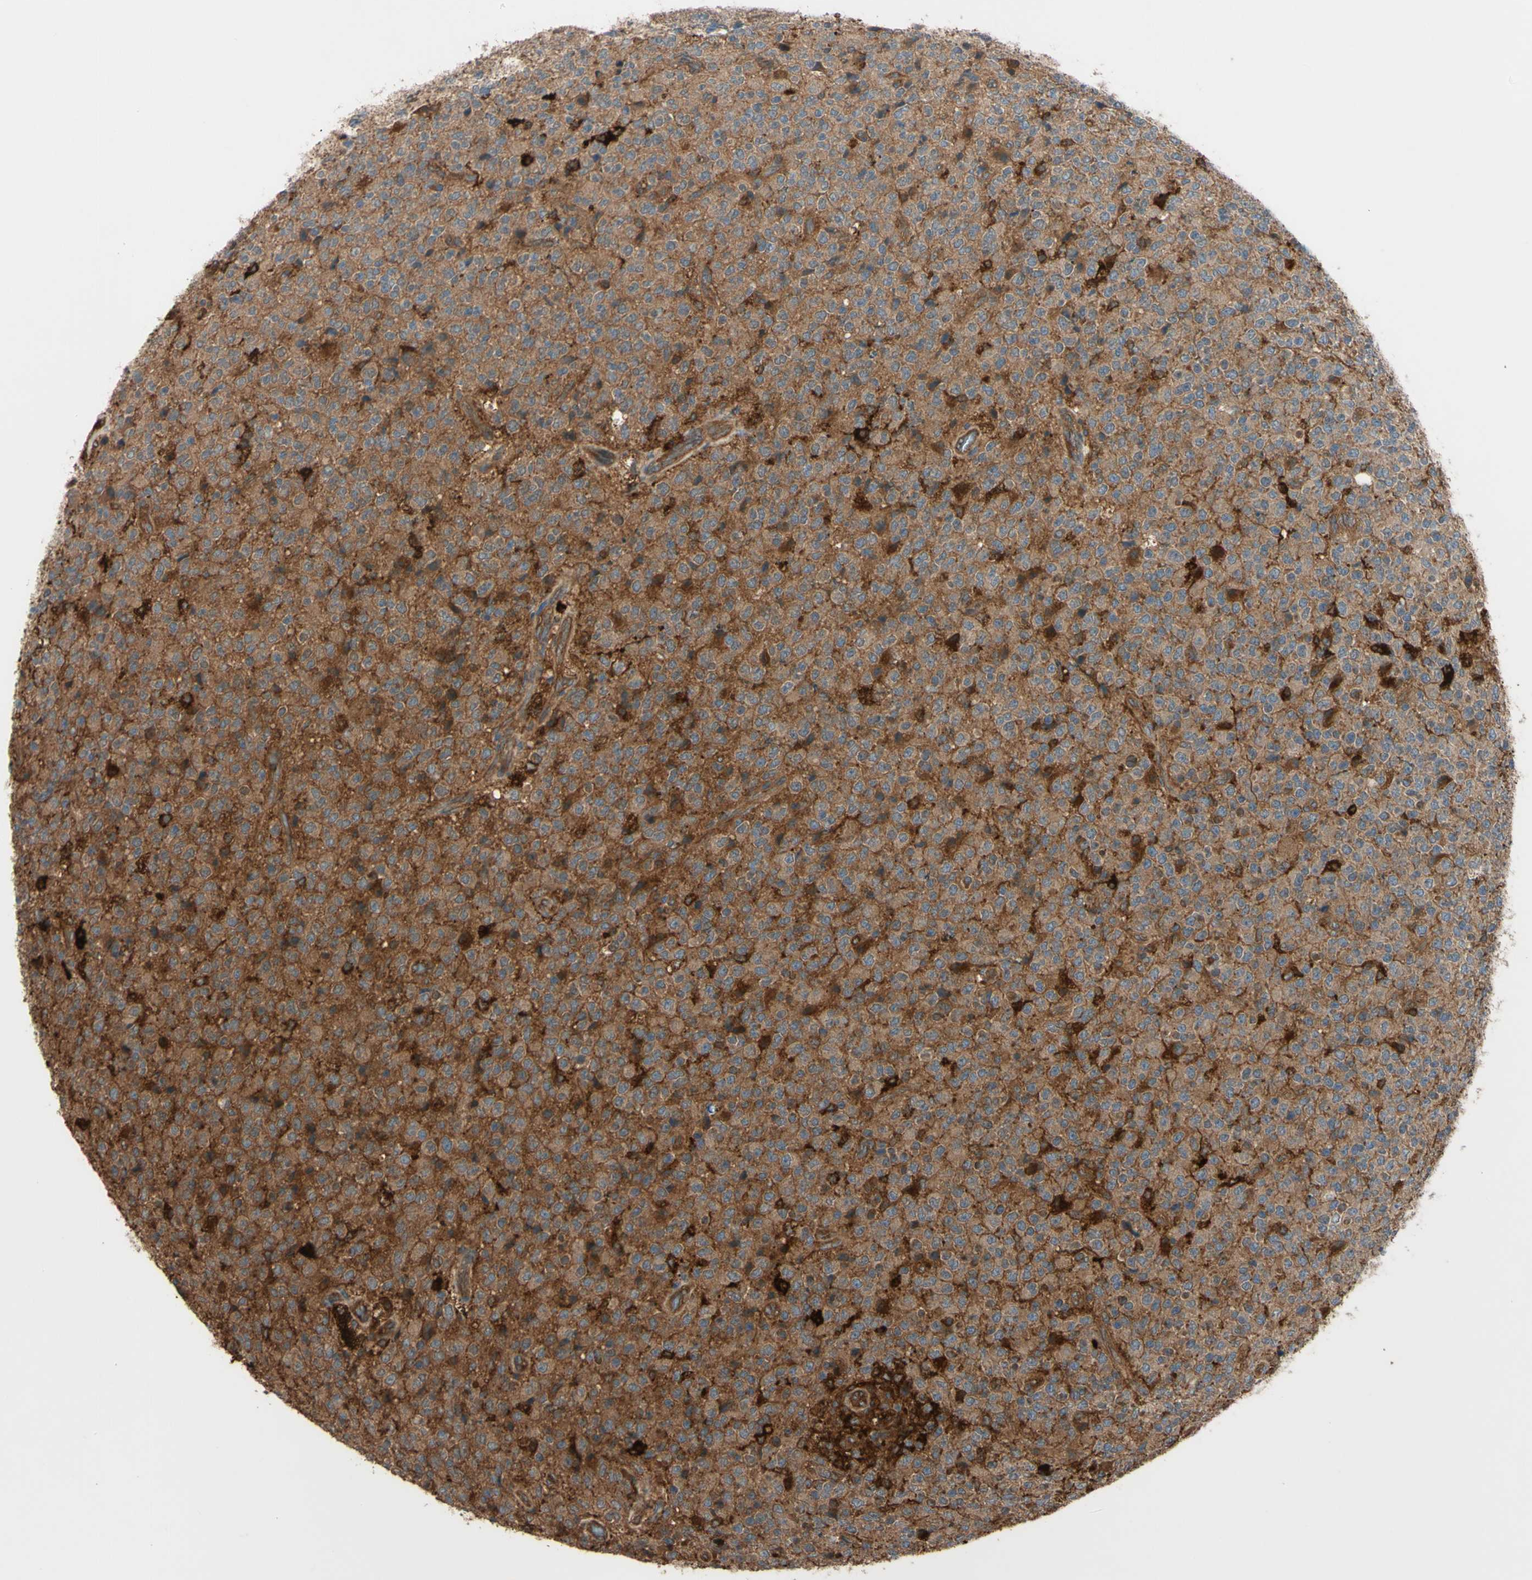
{"staining": {"intensity": "moderate", "quantity": ">75%", "location": "cytoplasmic/membranous"}, "tissue": "glioma", "cell_type": "Tumor cells", "image_type": "cancer", "snomed": [{"axis": "morphology", "description": "Glioma, malignant, High grade"}, {"axis": "topography", "description": "pancreas cauda"}], "caption": "A medium amount of moderate cytoplasmic/membranous staining is seen in approximately >75% of tumor cells in glioma tissue. Immunohistochemistry stains the protein in brown and the nuclei are stained blue.", "gene": "PTPN12", "patient": {"sex": "male", "age": 60}}